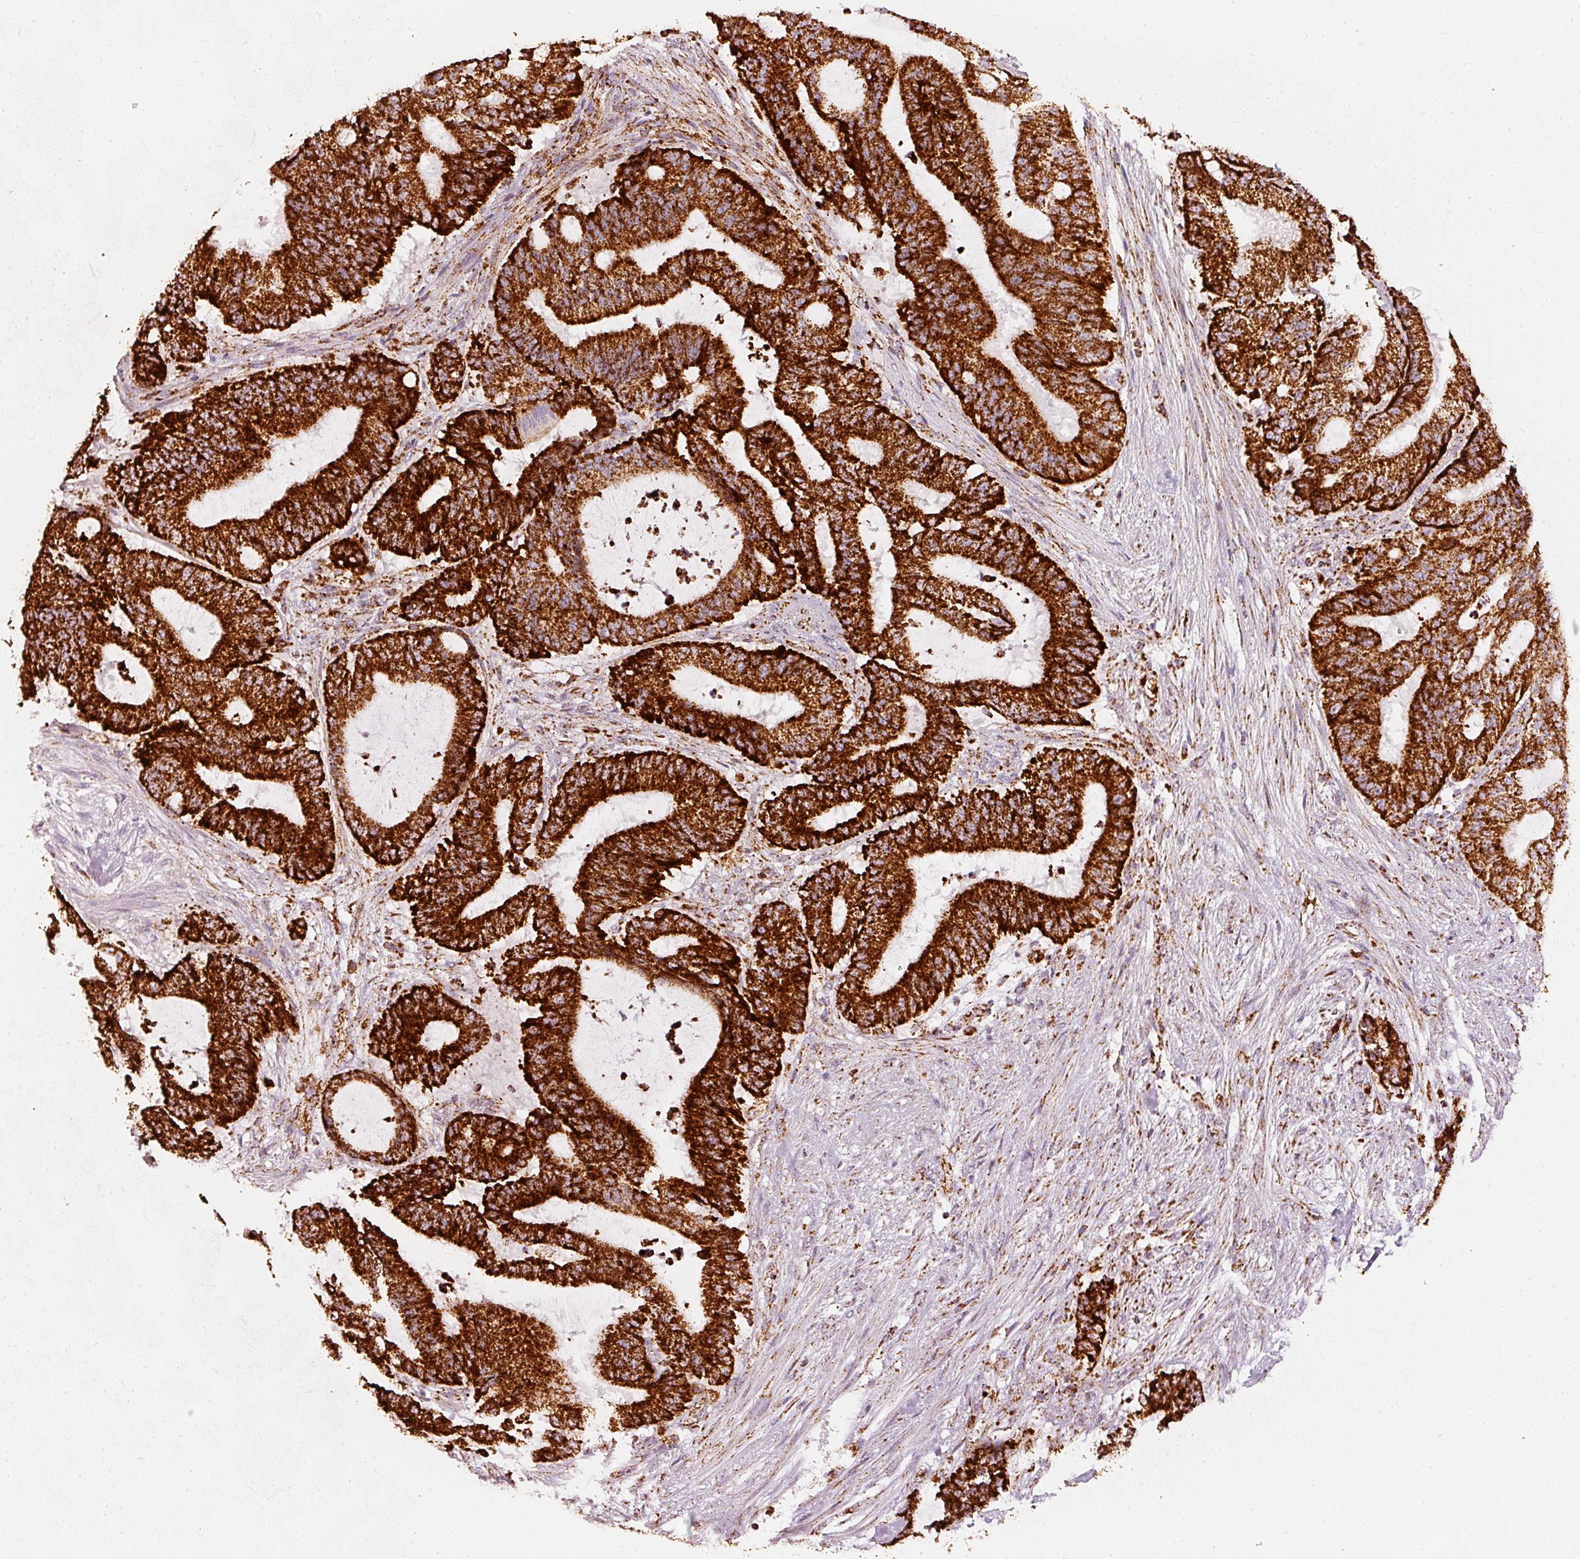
{"staining": {"intensity": "strong", "quantity": ">75%", "location": "cytoplasmic/membranous"}, "tissue": "liver cancer", "cell_type": "Tumor cells", "image_type": "cancer", "snomed": [{"axis": "morphology", "description": "Normal tissue, NOS"}, {"axis": "morphology", "description": "Cholangiocarcinoma"}, {"axis": "topography", "description": "Liver"}, {"axis": "topography", "description": "Peripheral nerve tissue"}], "caption": "Liver cancer stained with a protein marker shows strong staining in tumor cells.", "gene": "UQCRC1", "patient": {"sex": "female", "age": 73}}